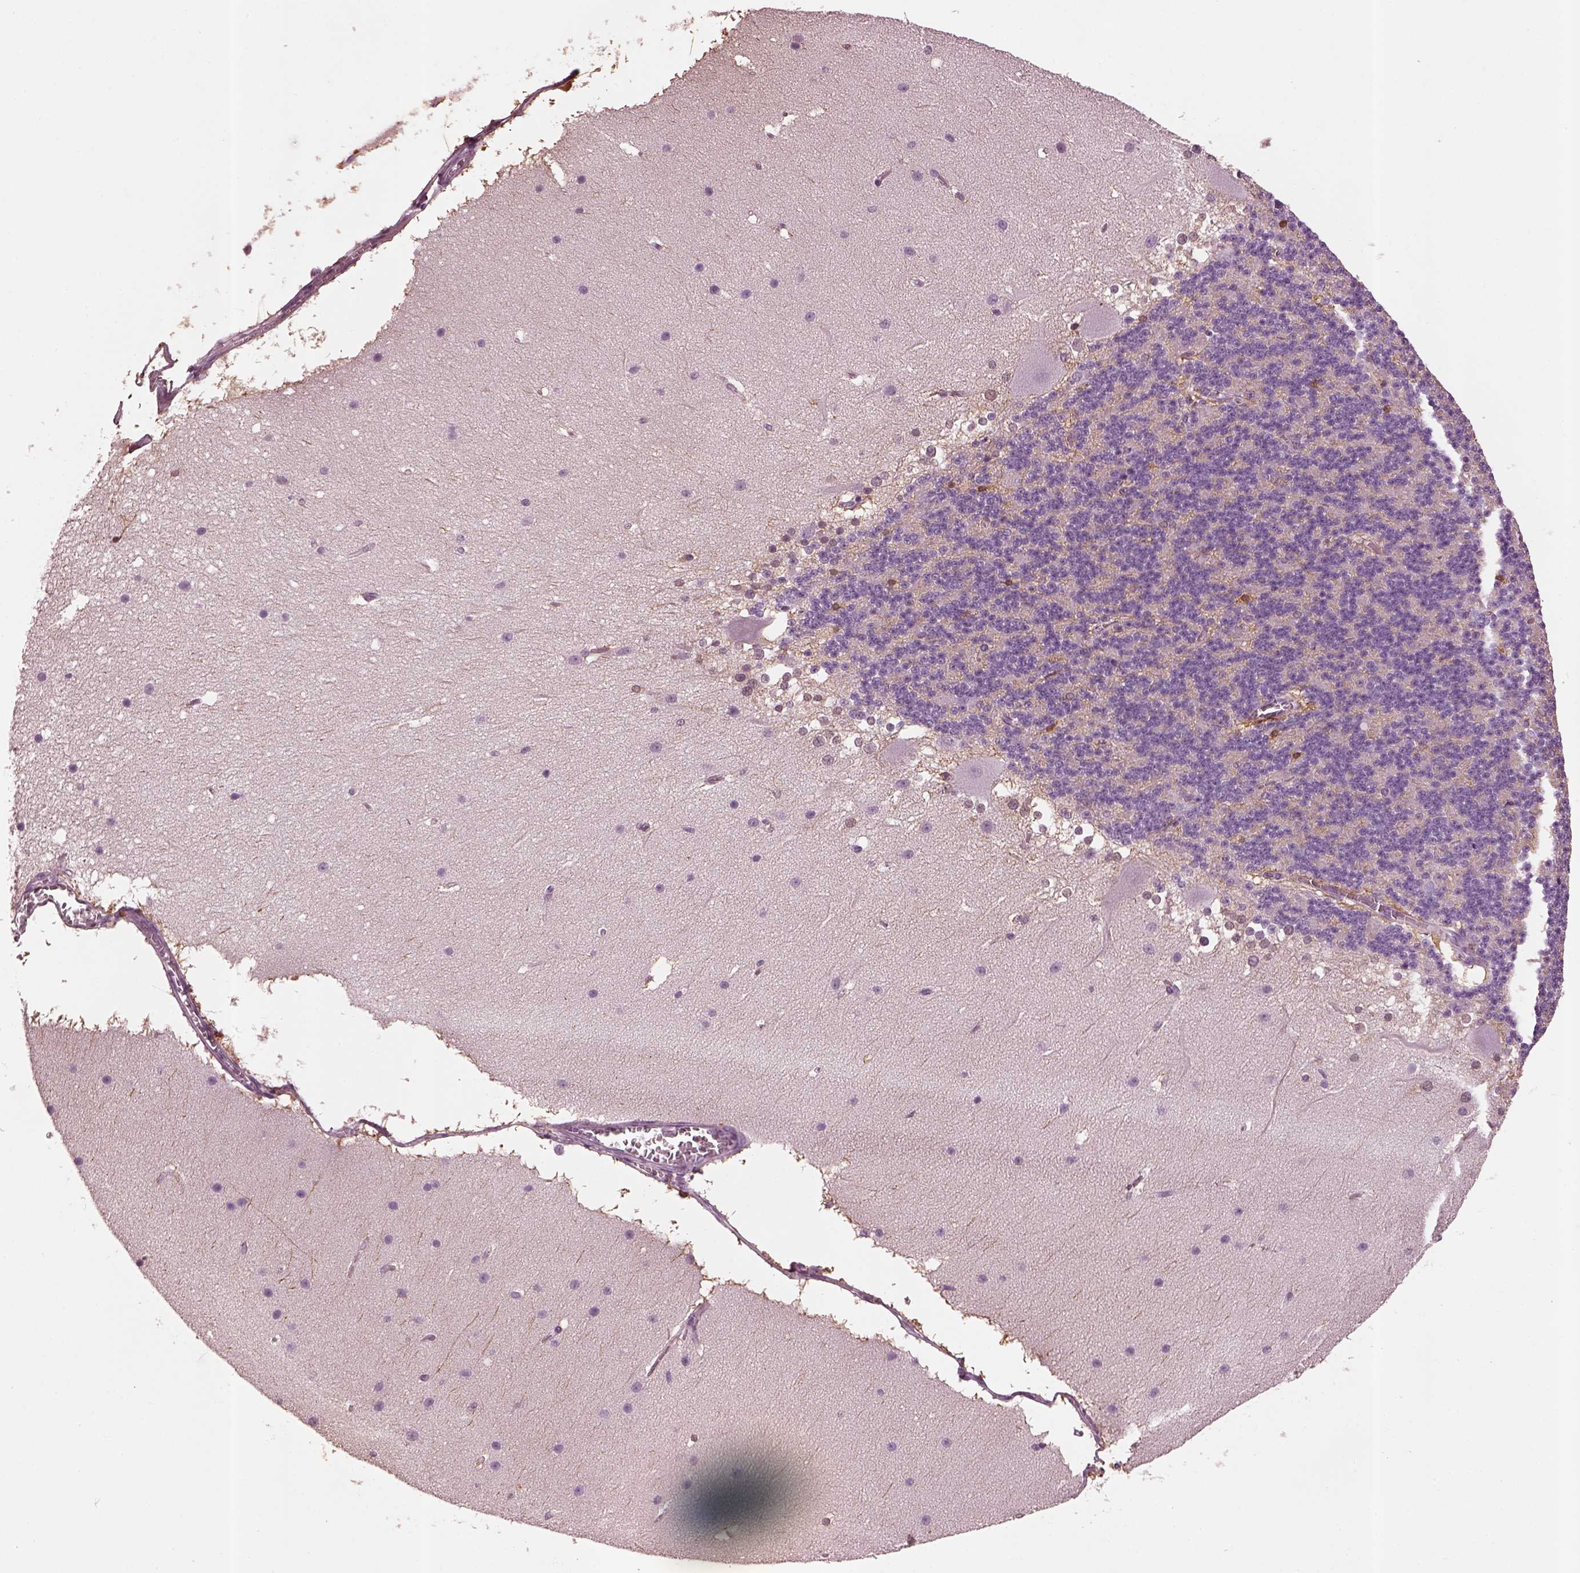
{"staining": {"intensity": "strong", "quantity": "<25%", "location": "cytoplasmic/membranous"}, "tissue": "cerebellum", "cell_type": "Cells in granular layer", "image_type": "normal", "snomed": [{"axis": "morphology", "description": "Normal tissue, NOS"}, {"axis": "topography", "description": "Cerebellum"}], "caption": "IHC of benign human cerebellum exhibits medium levels of strong cytoplasmic/membranous expression in about <25% of cells in granular layer.", "gene": "SLC6A17", "patient": {"sex": "female", "age": 19}}